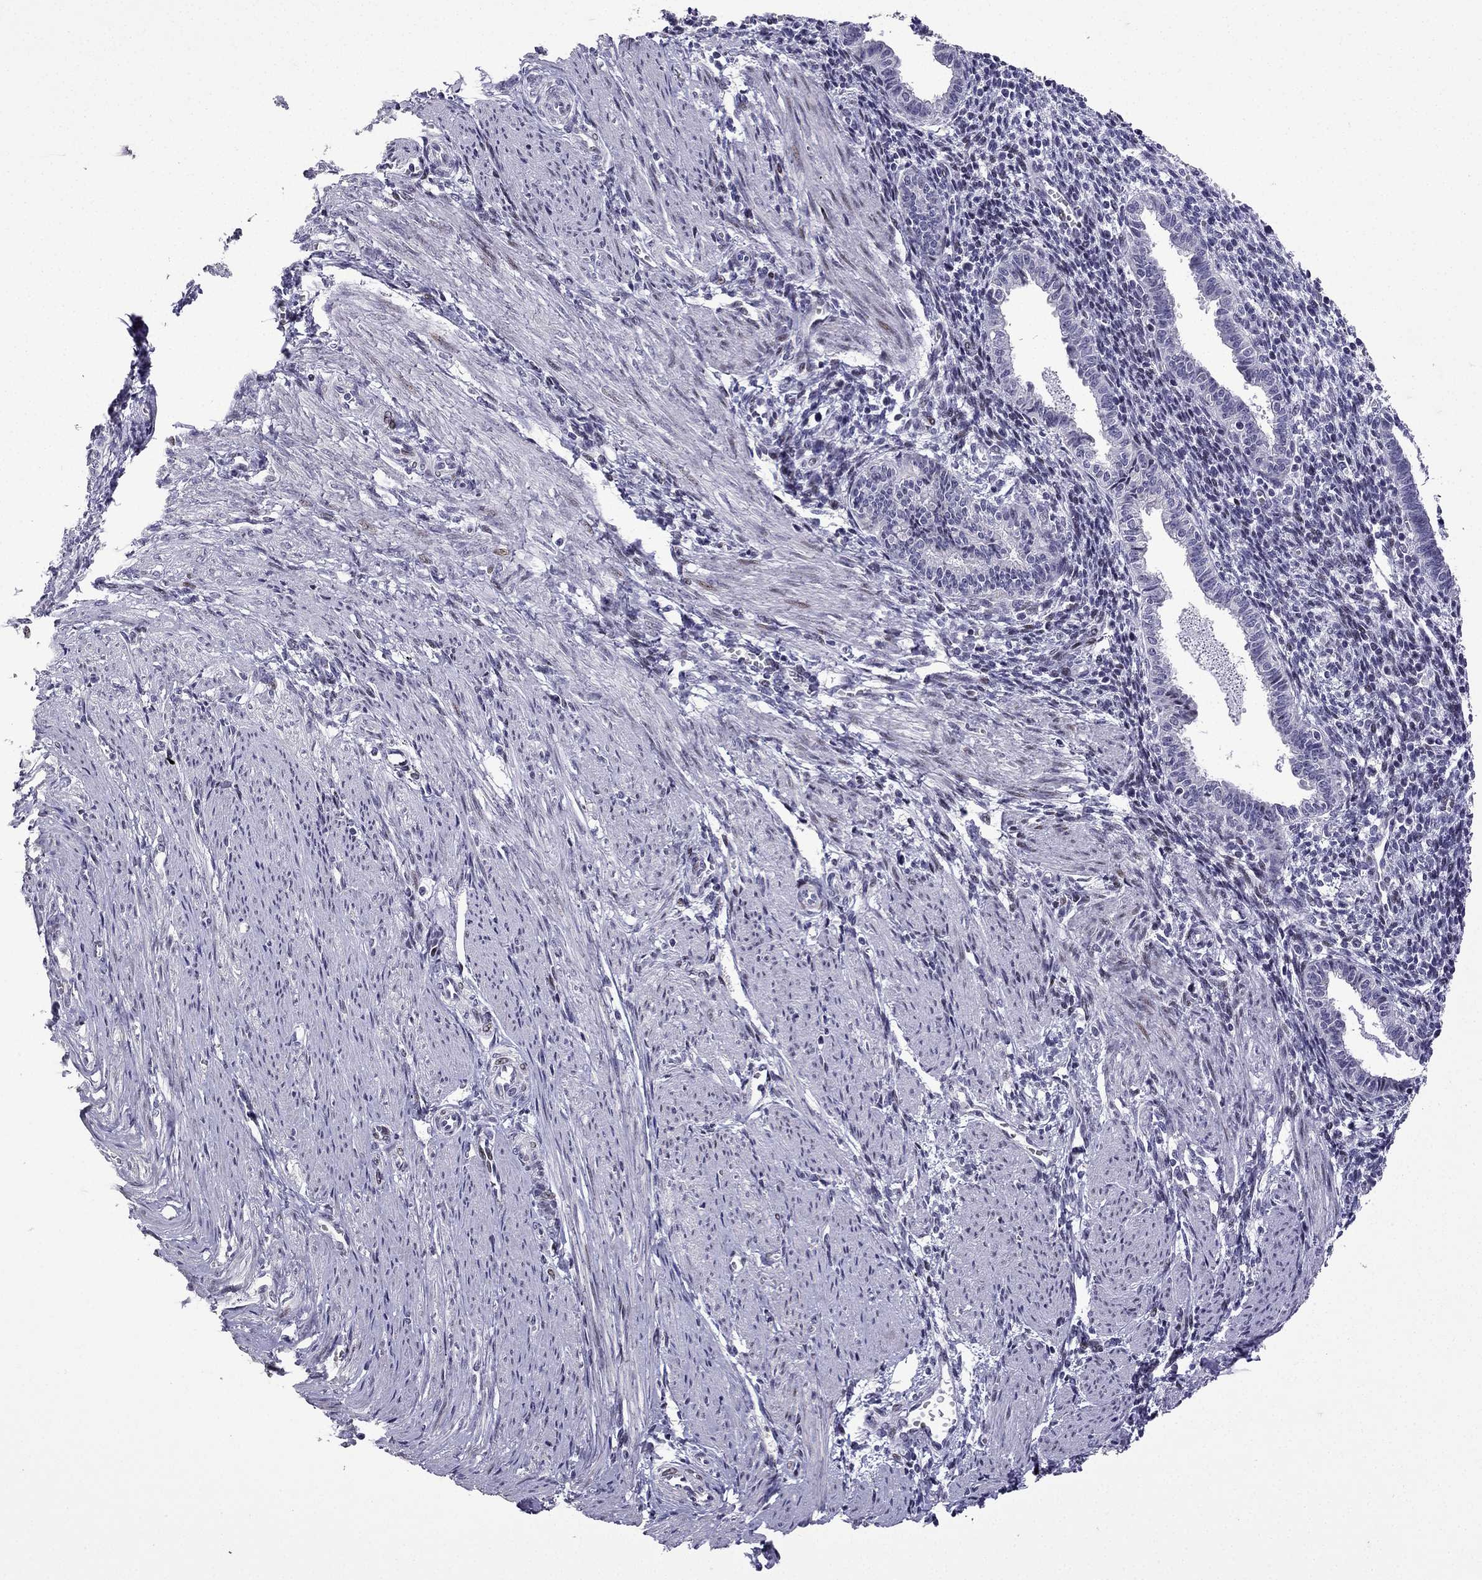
{"staining": {"intensity": "negative", "quantity": "none", "location": "none"}, "tissue": "endometrium", "cell_type": "Cells in endometrial stroma", "image_type": "normal", "snomed": [{"axis": "morphology", "description": "Normal tissue, NOS"}, {"axis": "topography", "description": "Endometrium"}], "caption": "Immunohistochemistry (IHC) image of unremarkable endometrium stained for a protein (brown), which reveals no expression in cells in endometrial stroma. (DAB (3,3'-diaminobenzidine) immunohistochemistry with hematoxylin counter stain).", "gene": "TTN", "patient": {"sex": "female", "age": 37}}